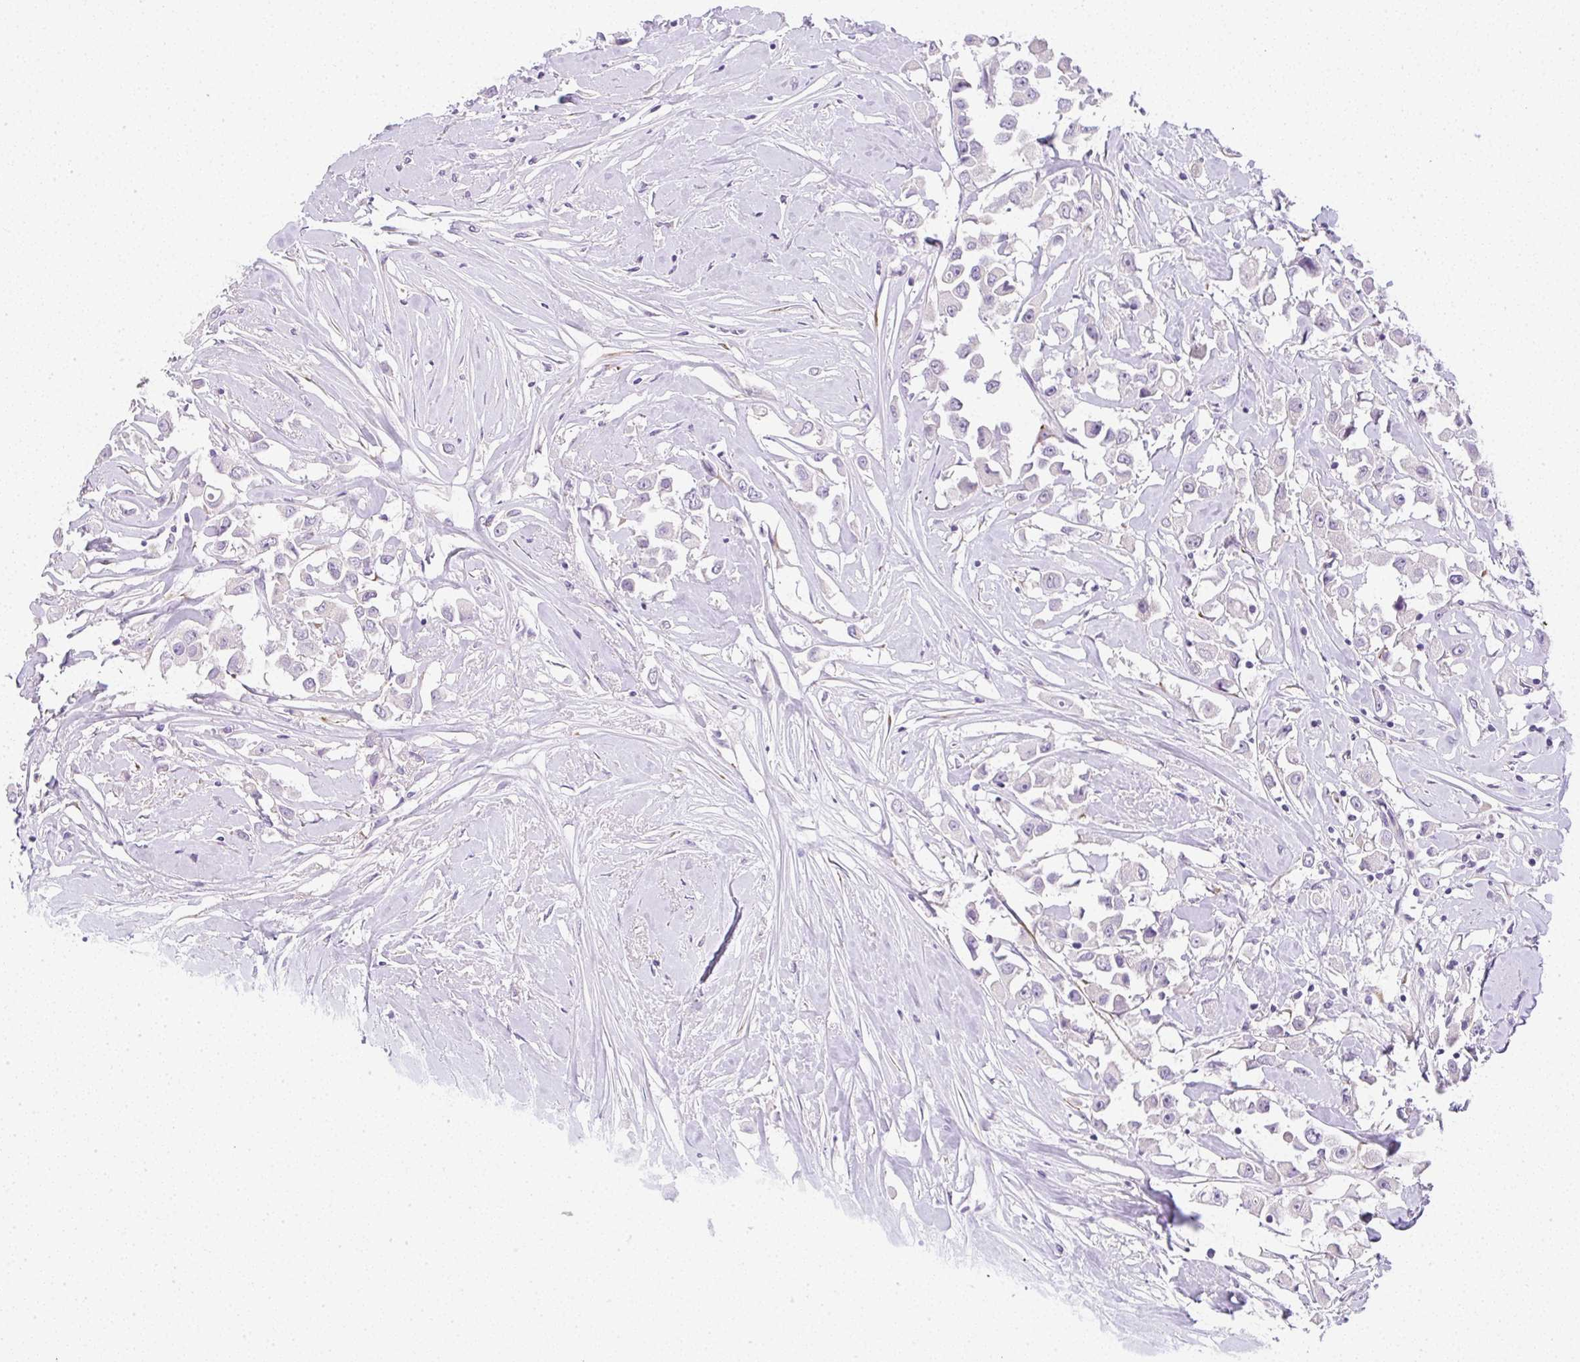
{"staining": {"intensity": "negative", "quantity": "none", "location": "none"}, "tissue": "breast cancer", "cell_type": "Tumor cells", "image_type": "cancer", "snomed": [{"axis": "morphology", "description": "Duct carcinoma"}, {"axis": "topography", "description": "Breast"}], "caption": "A high-resolution image shows immunohistochemistry (IHC) staining of breast cancer (intraductal carcinoma), which reveals no significant positivity in tumor cells.", "gene": "LPAR4", "patient": {"sex": "female", "age": 61}}